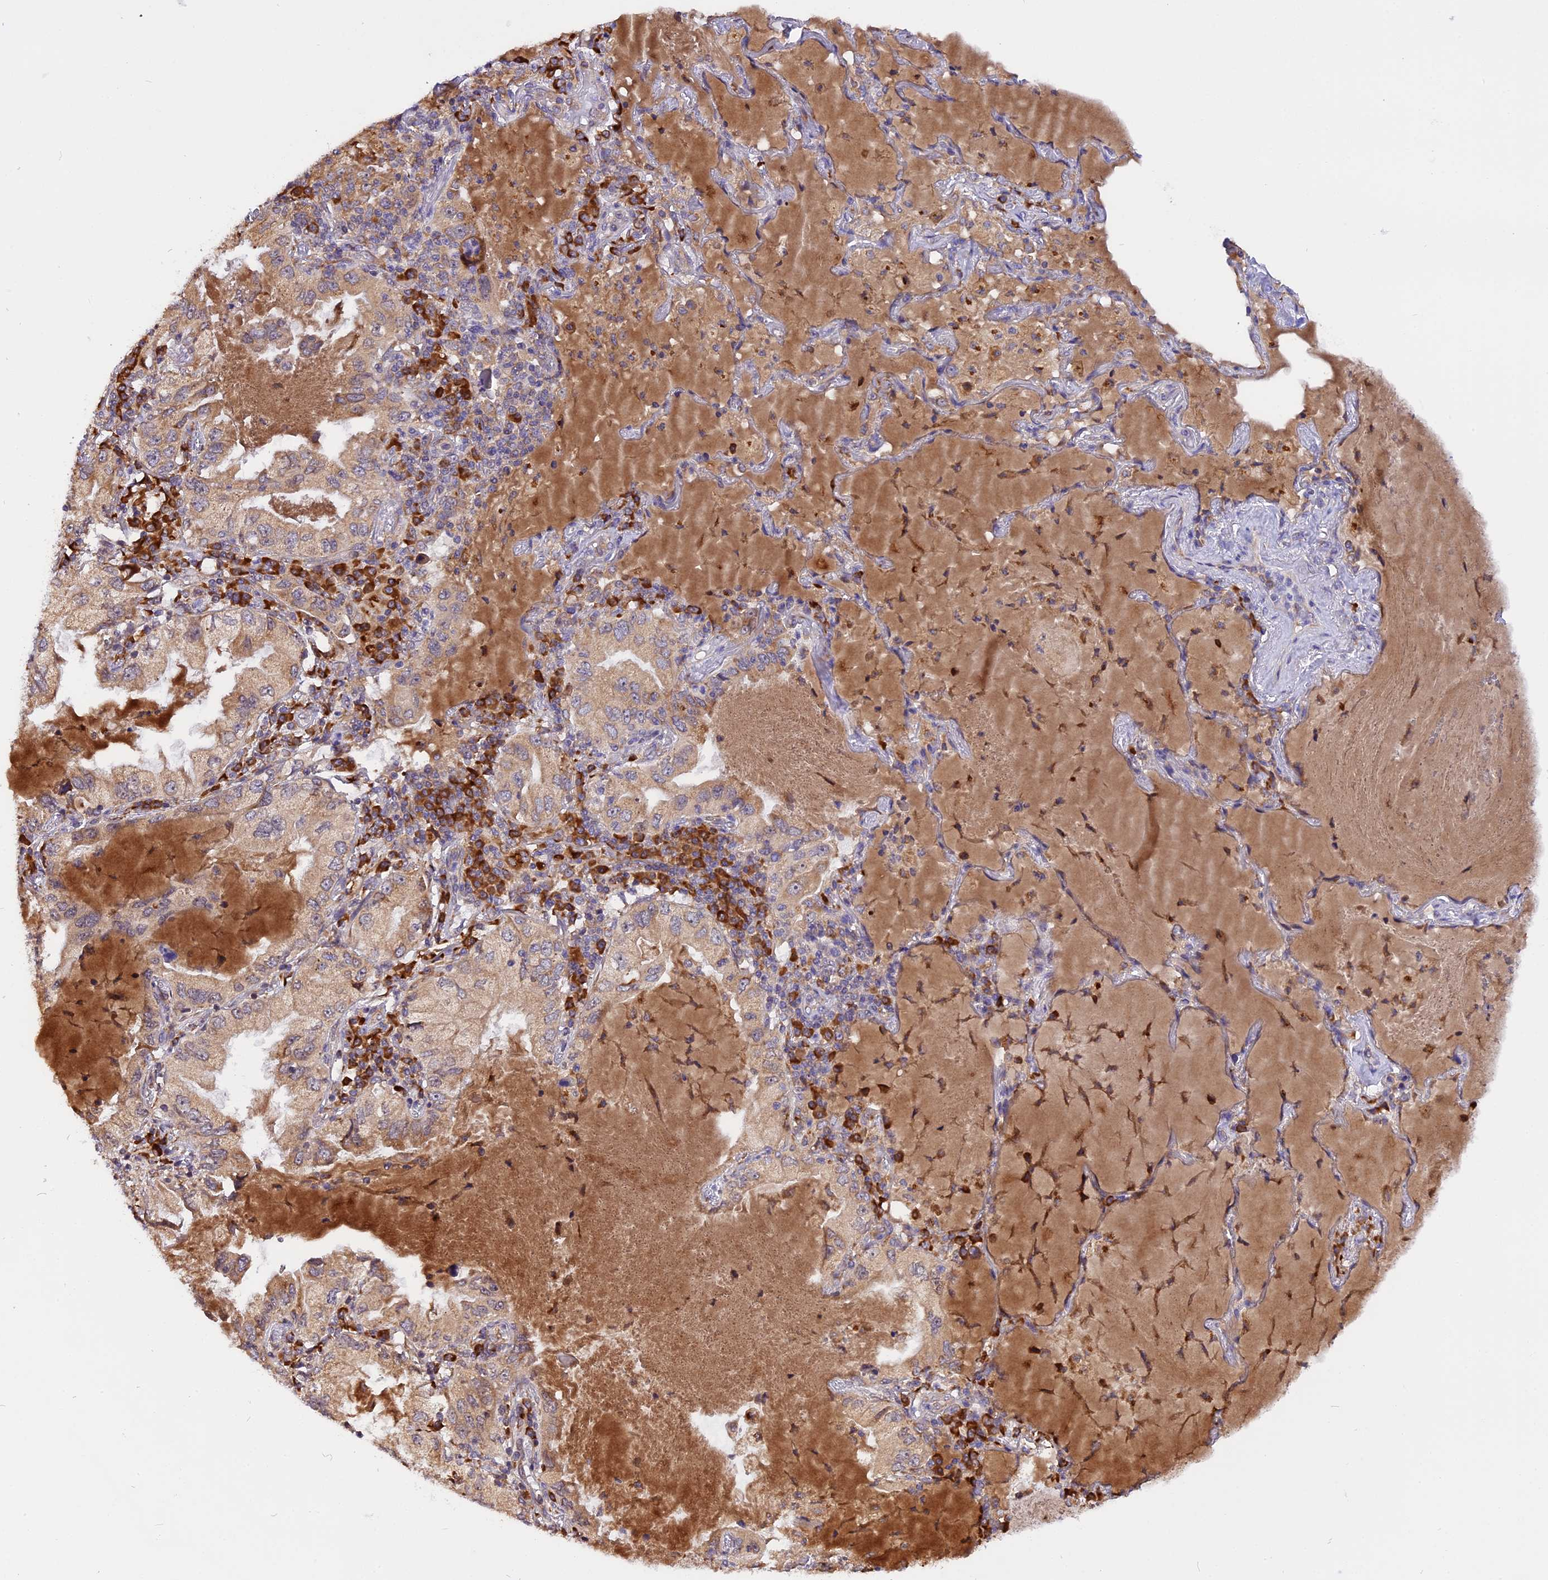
{"staining": {"intensity": "weak", "quantity": "25%-75%", "location": "cytoplasmic/membranous"}, "tissue": "lung cancer", "cell_type": "Tumor cells", "image_type": "cancer", "snomed": [{"axis": "morphology", "description": "Adenocarcinoma, NOS"}, {"axis": "topography", "description": "Lung"}], "caption": "Brown immunohistochemical staining in lung cancer displays weak cytoplasmic/membranous staining in about 25%-75% of tumor cells.", "gene": "GNPTAB", "patient": {"sex": "female", "age": 69}}